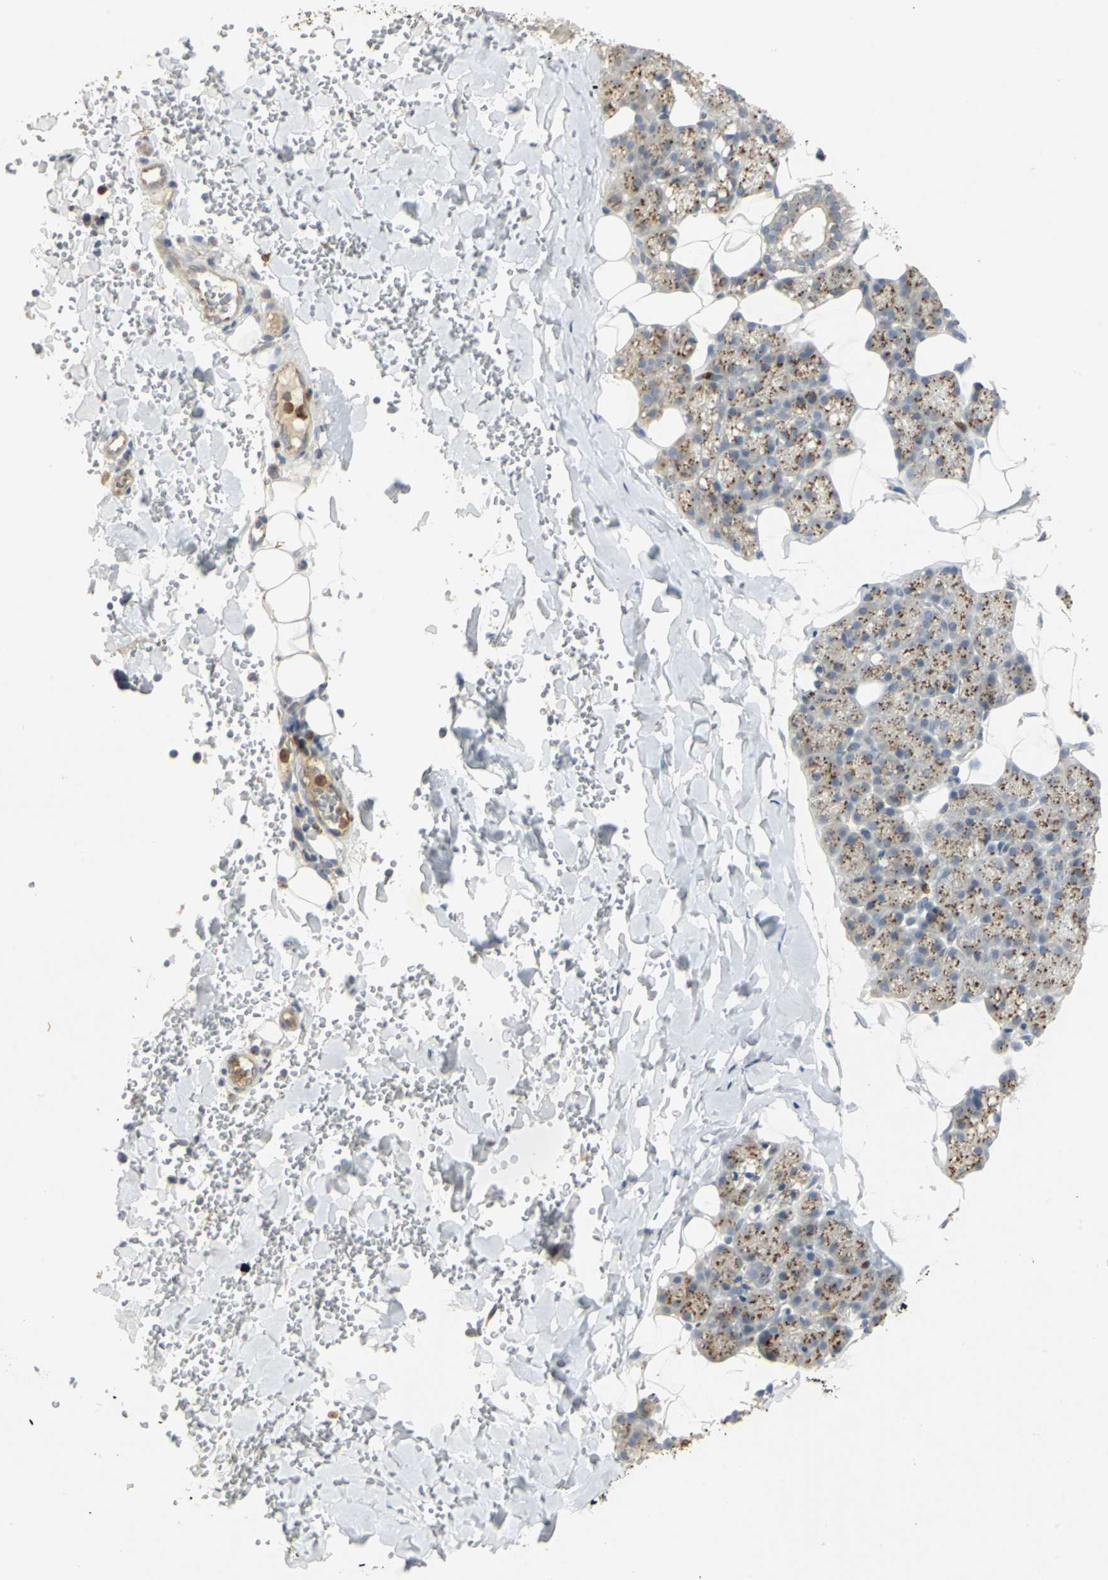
{"staining": {"intensity": "moderate", "quantity": "25%-75%", "location": "cytoplasmic/membranous"}, "tissue": "salivary gland", "cell_type": "Glandular cells", "image_type": "normal", "snomed": [{"axis": "morphology", "description": "Normal tissue, NOS"}, {"axis": "topography", "description": "Lymph node"}, {"axis": "topography", "description": "Salivary gland"}], "caption": "A histopathology image showing moderate cytoplasmic/membranous staining in about 25%-75% of glandular cells in benign salivary gland, as visualized by brown immunohistochemical staining.", "gene": "TM9SF2", "patient": {"sex": "male", "age": 8}}